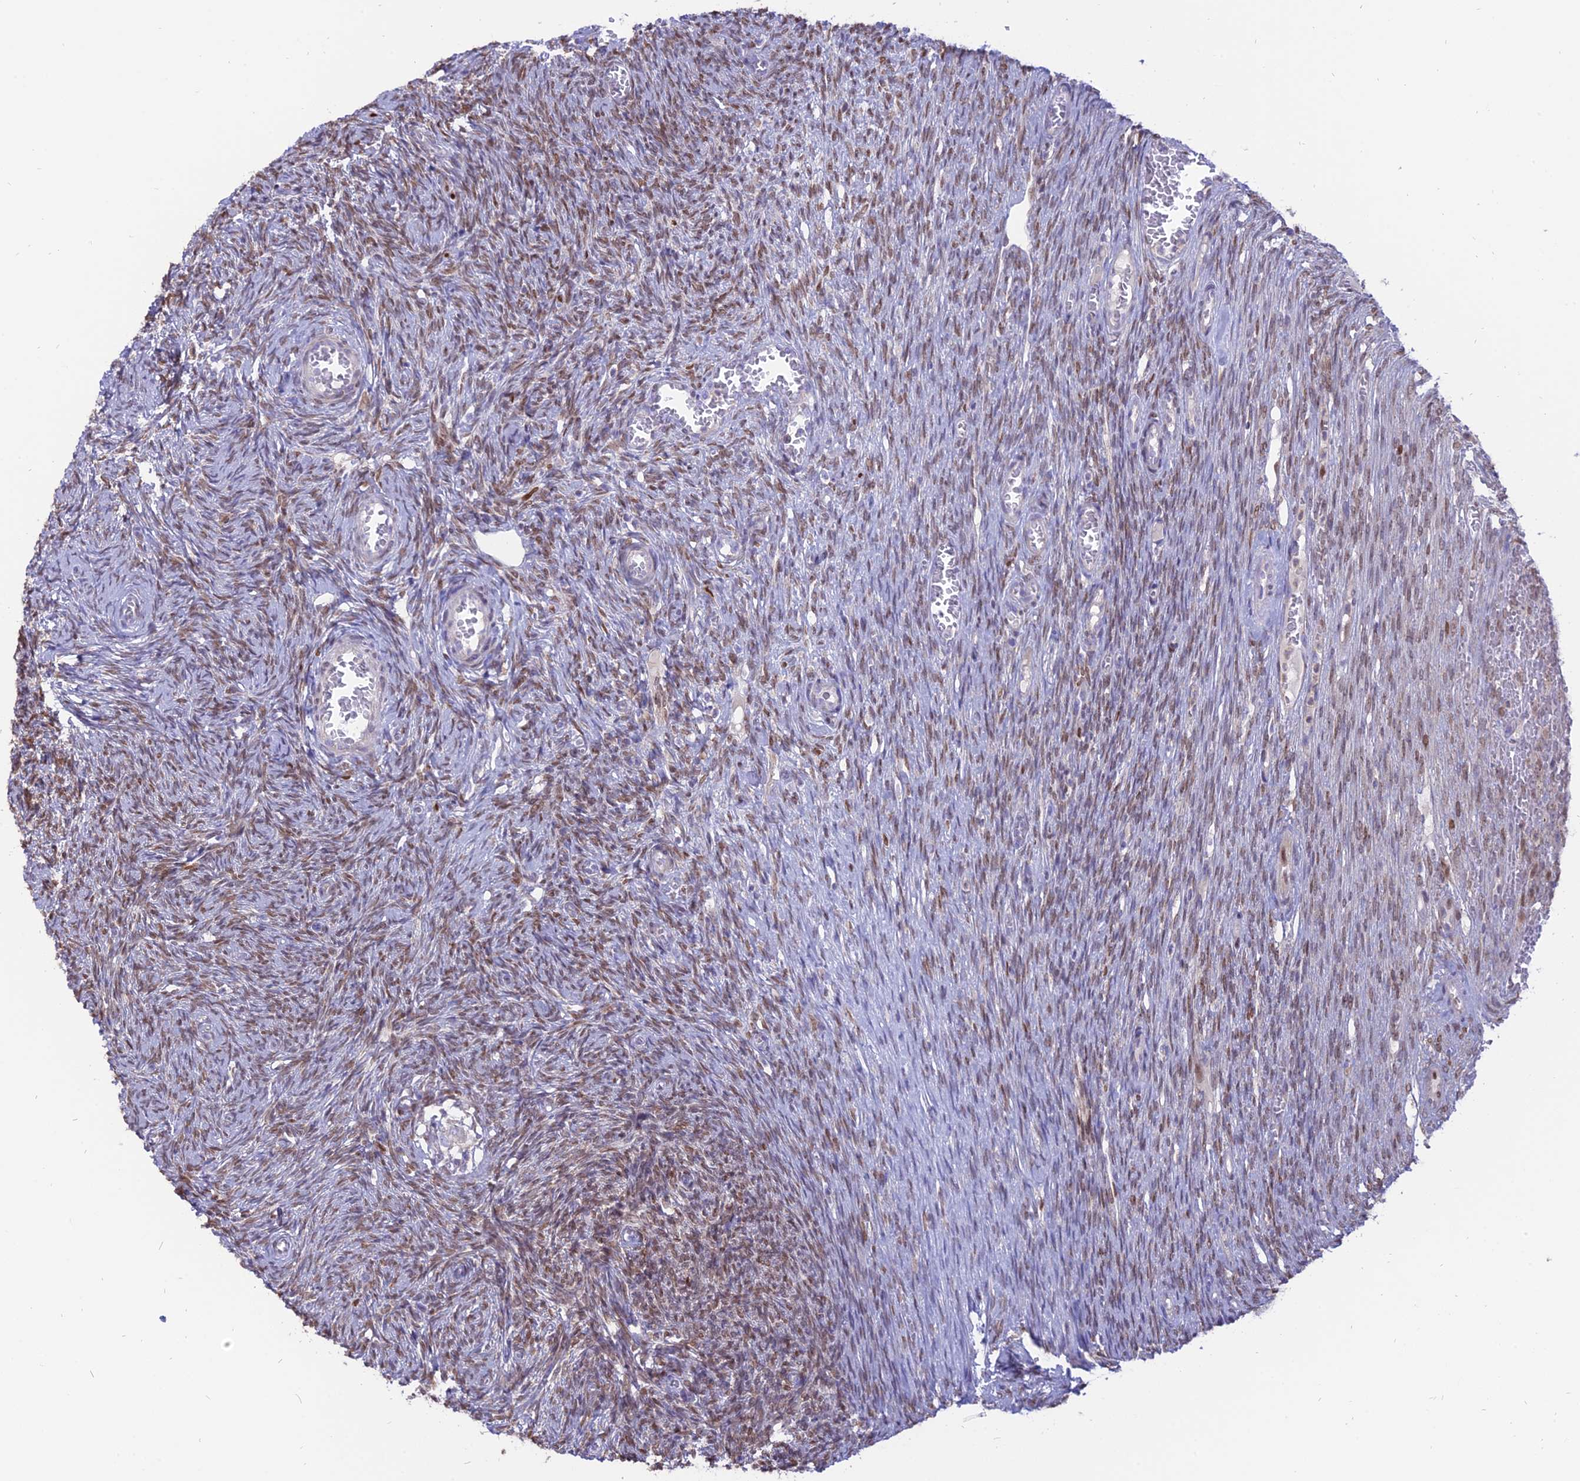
{"staining": {"intensity": "moderate", "quantity": "25%-75%", "location": "nuclear"}, "tissue": "ovary", "cell_type": "Ovarian stroma cells", "image_type": "normal", "snomed": [{"axis": "morphology", "description": "Normal tissue, NOS"}, {"axis": "topography", "description": "Ovary"}], "caption": "Immunohistochemical staining of normal human ovary demonstrates 25%-75% levels of moderate nuclear protein positivity in about 25%-75% of ovarian stroma cells.", "gene": "CENPV", "patient": {"sex": "female", "age": 44}}